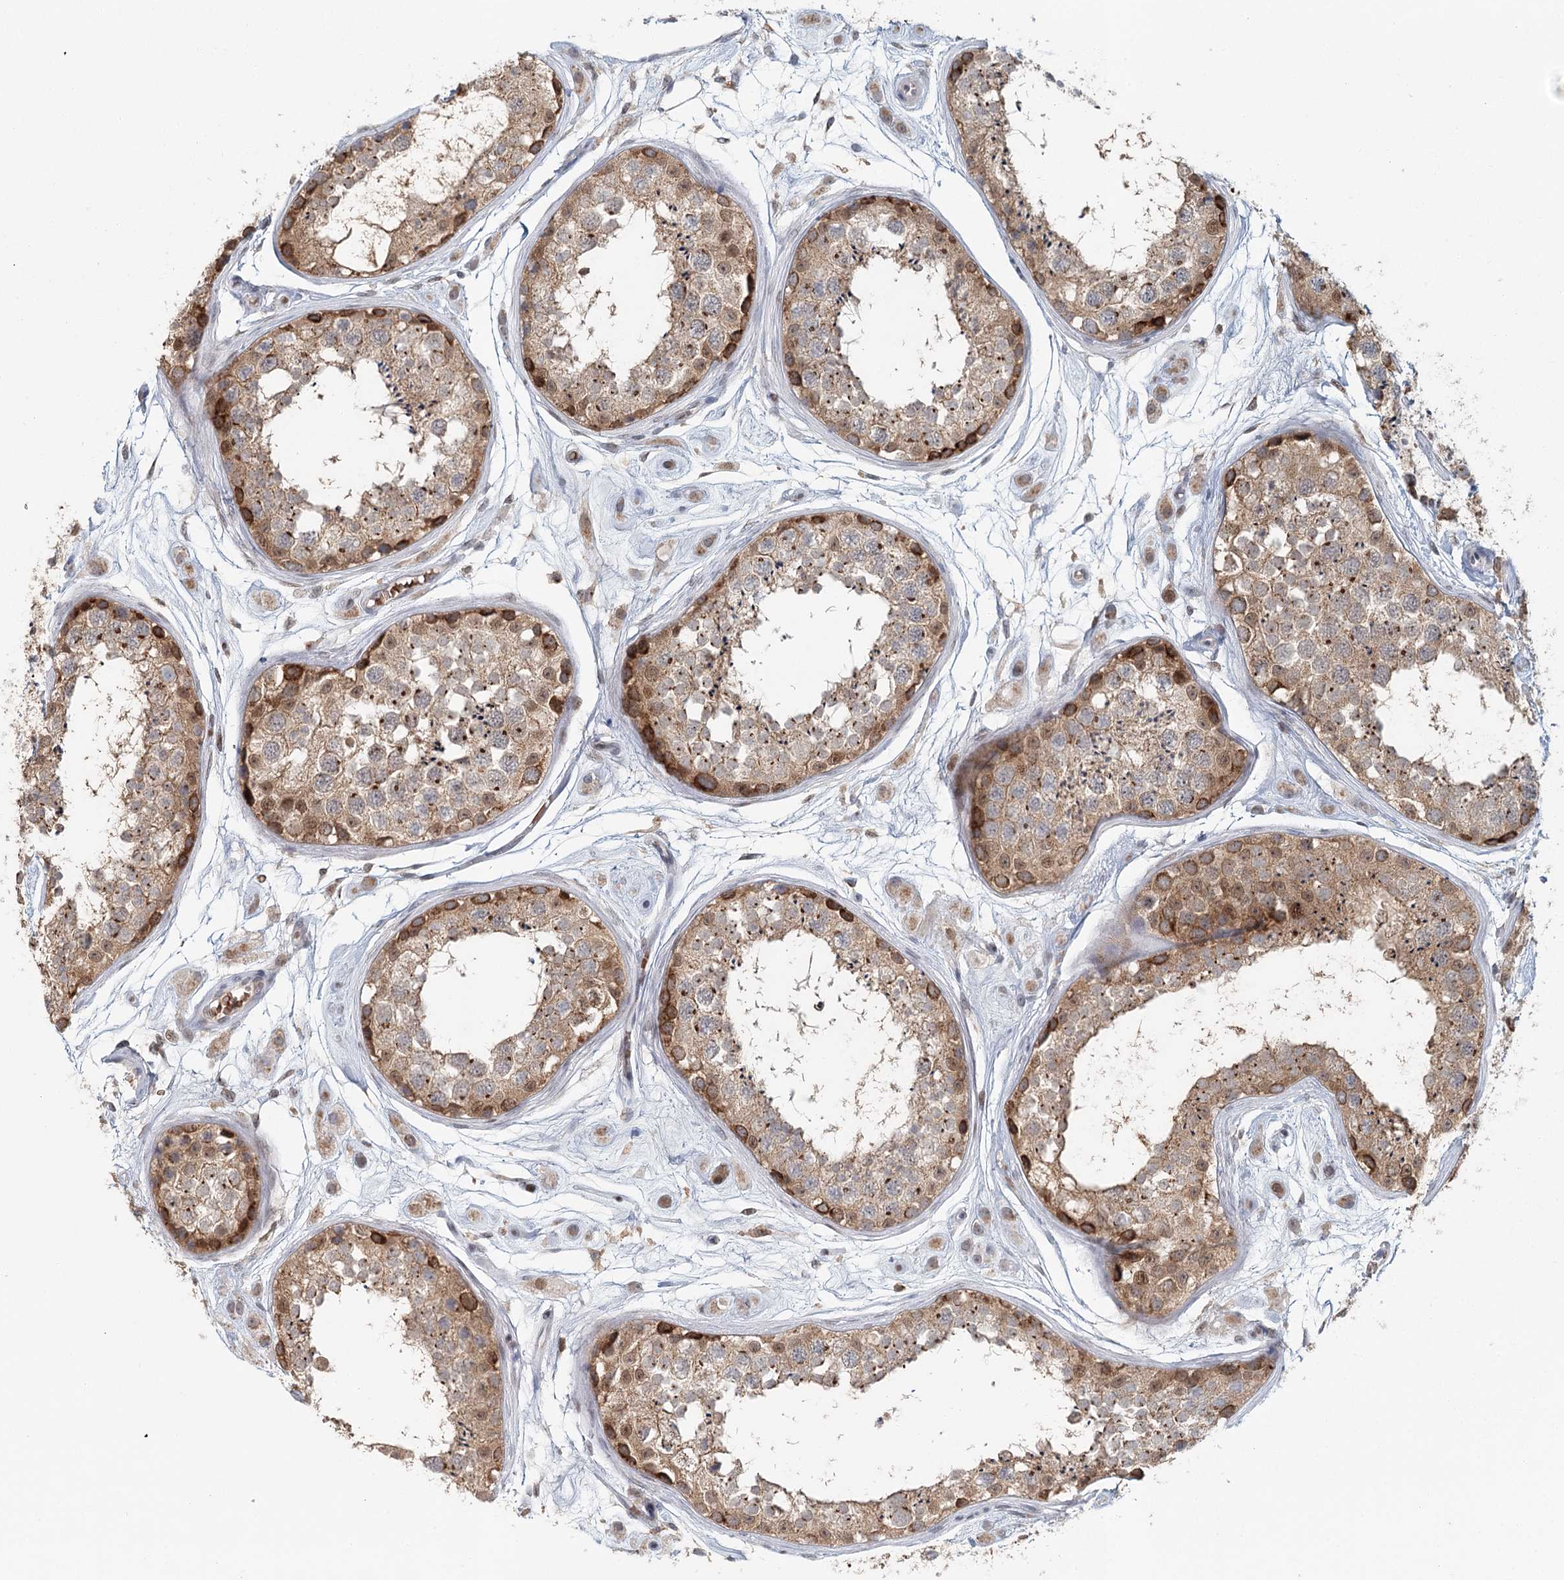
{"staining": {"intensity": "moderate", "quantity": ">75%", "location": "cytoplasmic/membranous"}, "tissue": "testis", "cell_type": "Cells in seminiferous ducts", "image_type": "normal", "snomed": [{"axis": "morphology", "description": "Normal tissue, NOS"}, {"axis": "topography", "description": "Testis"}], "caption": "The photomicrograph demonstrates a brown stain indicating the presence of a protein in the cytoplasmic/membranous of cells in seminiferous ducts in testis.", "gene": "ADK", "patient": {"sex": "male", "age": 25}}